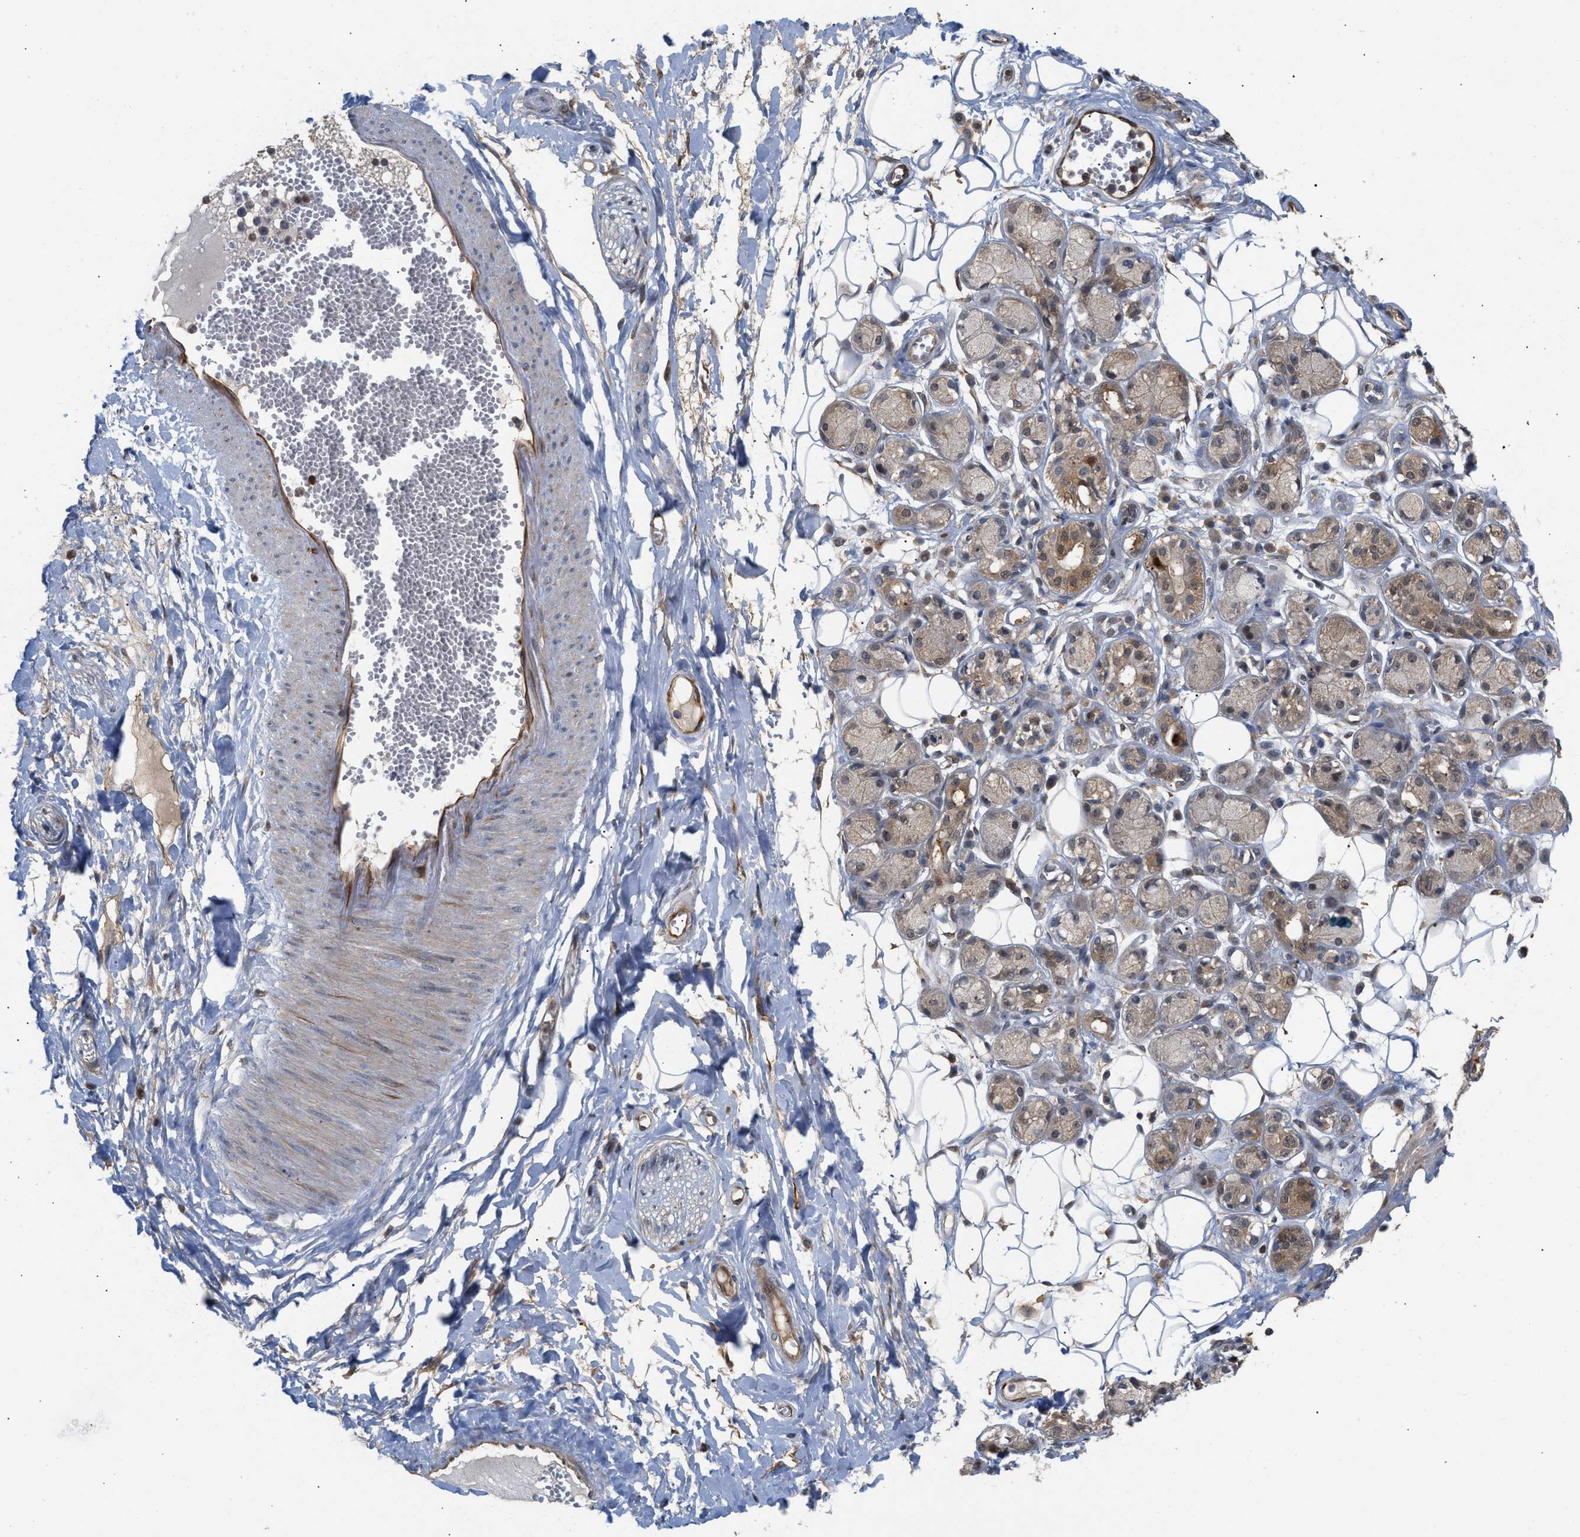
{"staining": {"intensity": "weak", "quantity": "25%-75%", "location": "cytoplasmic/membranous"}, "tissue": "adipose tissue", "cell_type": "Adipocytes", "image_type": "normal", "snomed": [{"axis": "morphology", "description": "Normal tissue, NOS"}, {"axis": "morphology", "description": "Inflammation, NOS"}, {"axis": "topography", "description": "Salivary gland"}, {"axis": "topography", "description": "Peripheral nerve tissue"}], "caption": "A high-resolution histopathology image shows immunohistochemistry staining of benign adipose tissue, which reveals weak cytoplasmic/membranous staining in about 25%-75% of adipocytes. The staining was performed using DAB (3,3'-diaminobenzidine) to visualize the protein expression in brown, while the nuclei were stained in blue with hematoxylin (Magnification: 20x).", "gene": "GLOD4", "patient": {"sex": "female", "age": 75}}